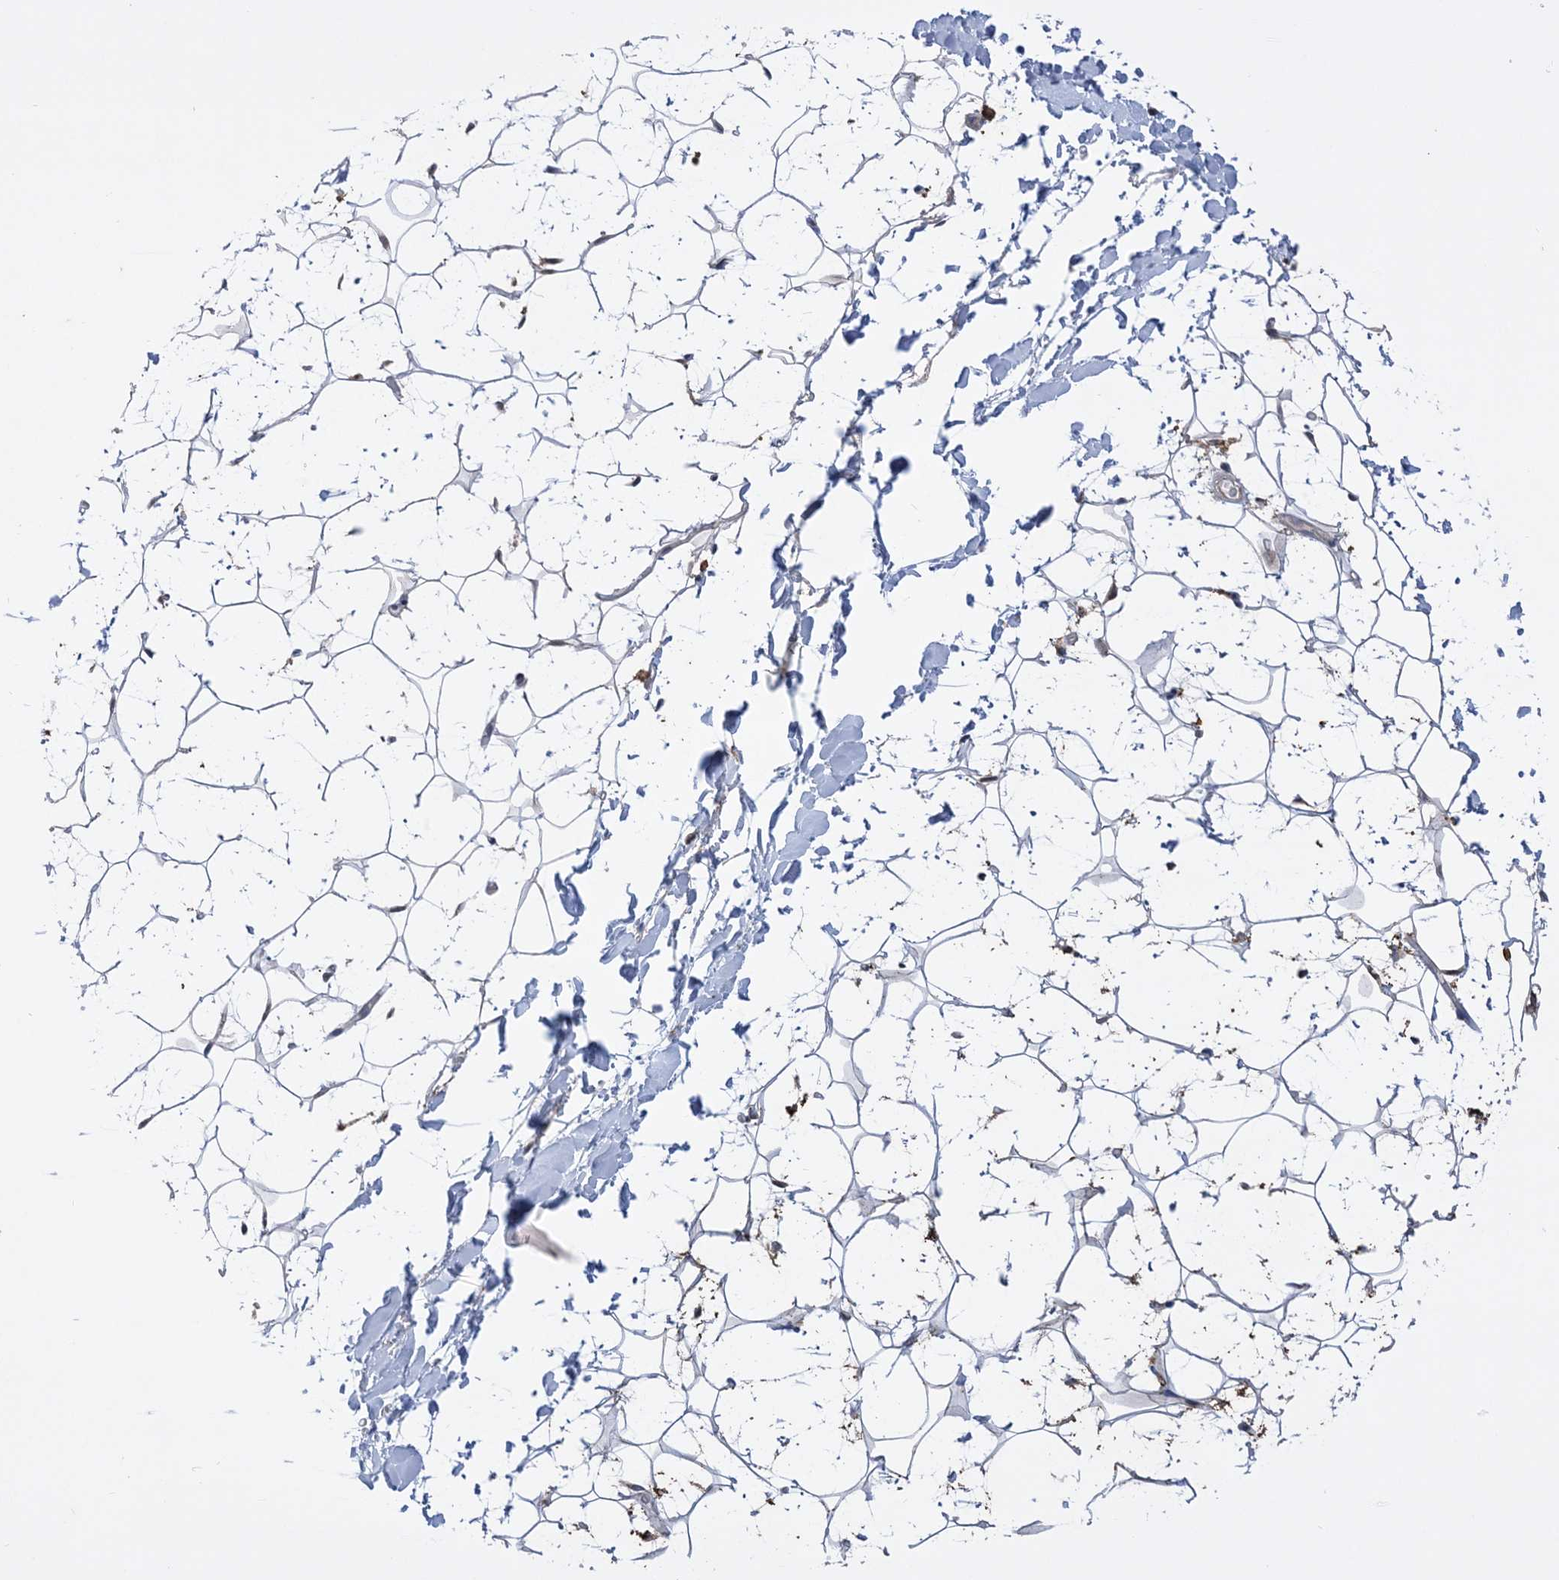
{"staining": {"intensity": "moderate", "quantity": "<25%", "location": "cytoplasmic/membranous,nuclear"}, "tissue": "adipose tissue", "cell_type": "Adipocytes", "image_type": "normal", "snomed": [{"axis": "morphology", "description": "Normal tissue, NOS"}, {"axis": "topography", "description": "Breast"}], "caption": "A low amount of moderate cytoplasmic/membranous,nuclear staining is identified in about <25% of adipocytes in unremarkable adipose tissue. (Stains: DAB in brown, nuclei in blue, Microscopy: brightfield microscopy at high magnification).", "gene": "RNPEPL1", "patient": {"sex": "female", "age": 26}}